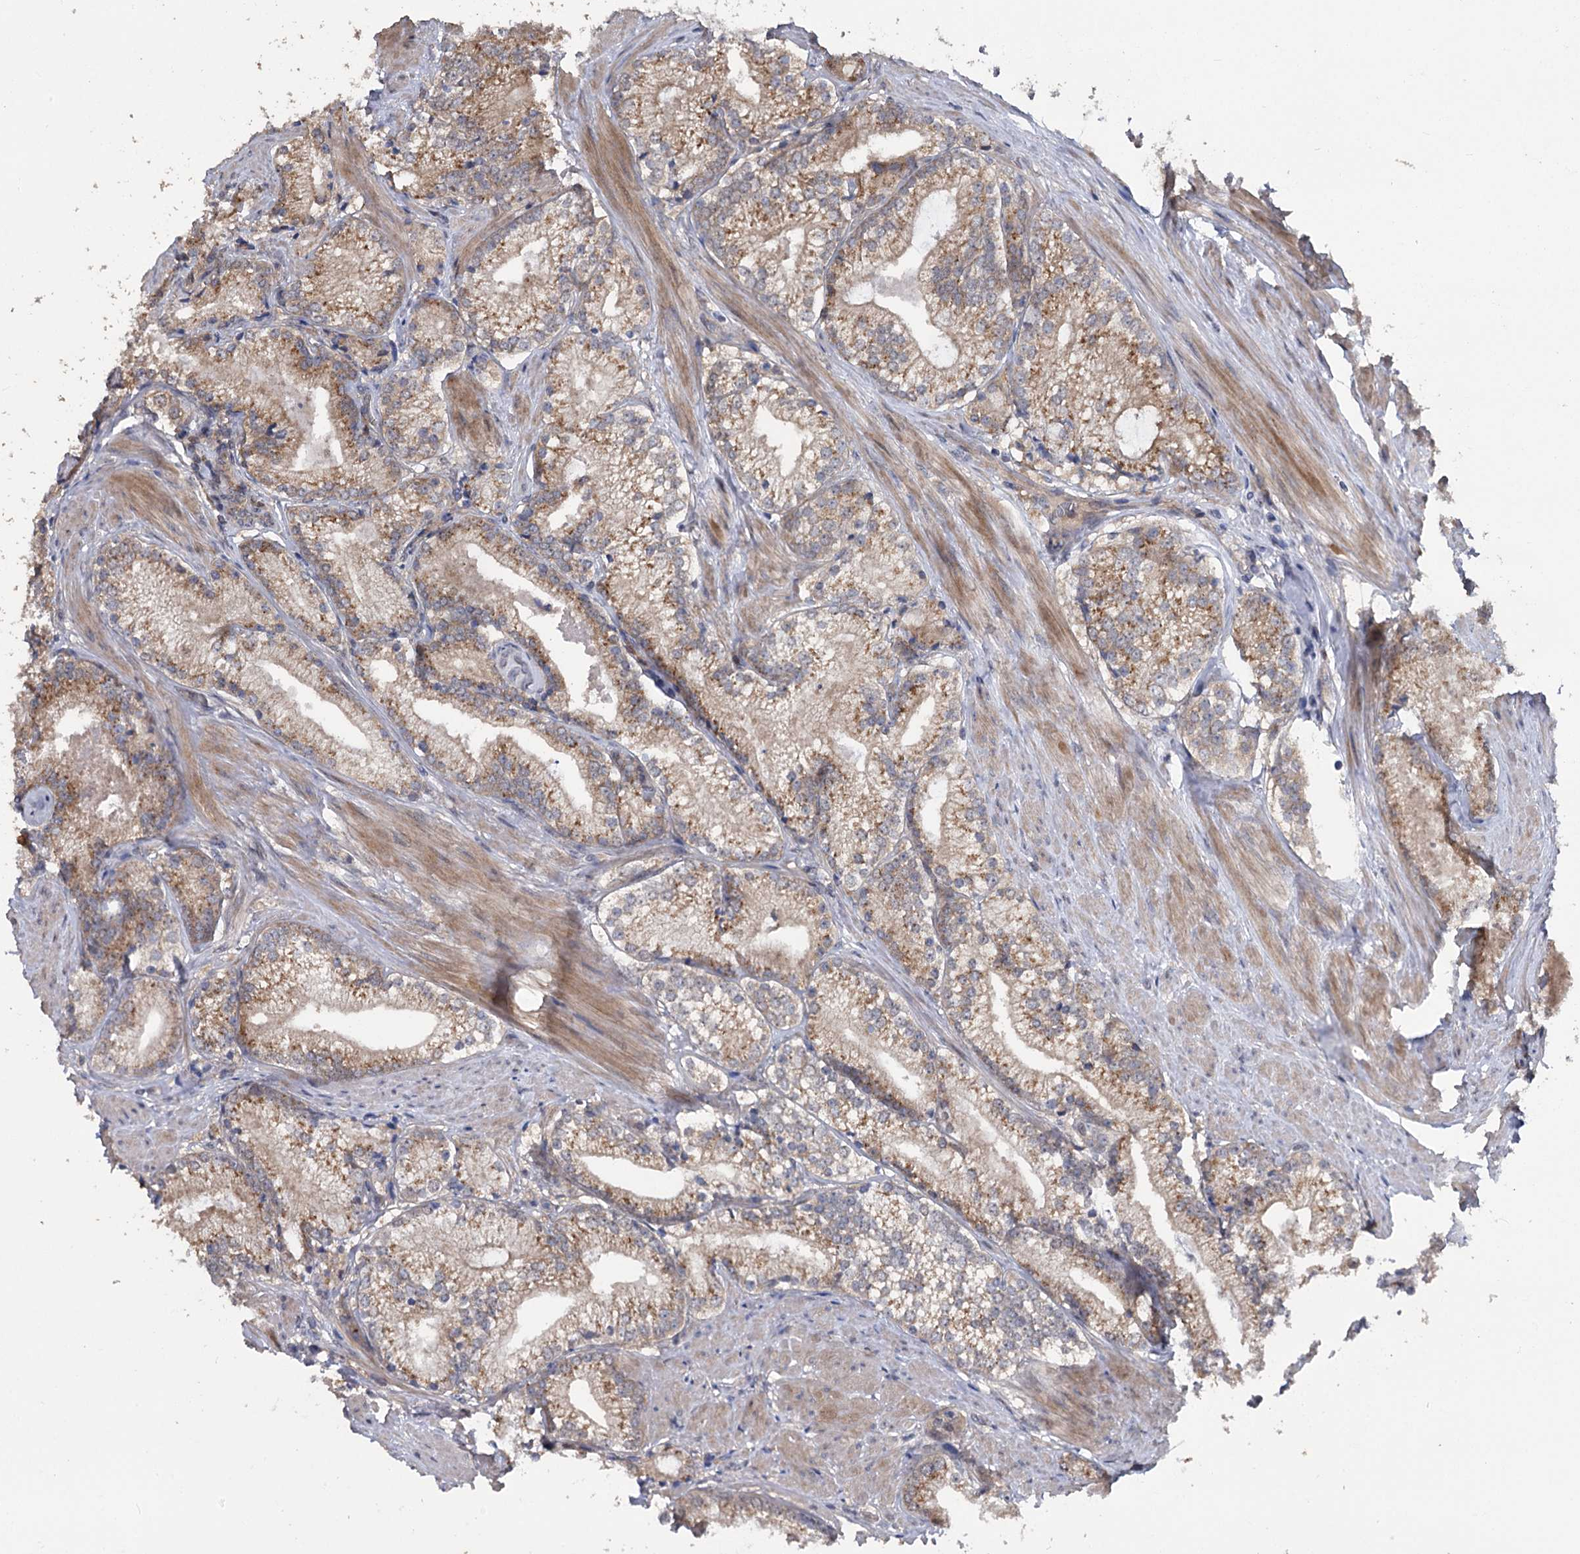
{"staining": {"intensity": "moderate", "quantity": "25%-75%", "location": "cytoplasmic/membranous"}, "tissue": "prostate cancer", "cell_type": "Tumor cells", "image_type": "cancer", "snomed": [{"axis": "morphology", "description": "Adenocarcinoma, High grade"}, {"axis": "topography", "description": "Prostate"}], "caption": "Human prostate cancer (adenocarcinoma (high-grade)) stained with a protein marker displays moderate staining in tumor cells.", "gene": "STX6", "patient": {"sex": "male", "age": 66}}